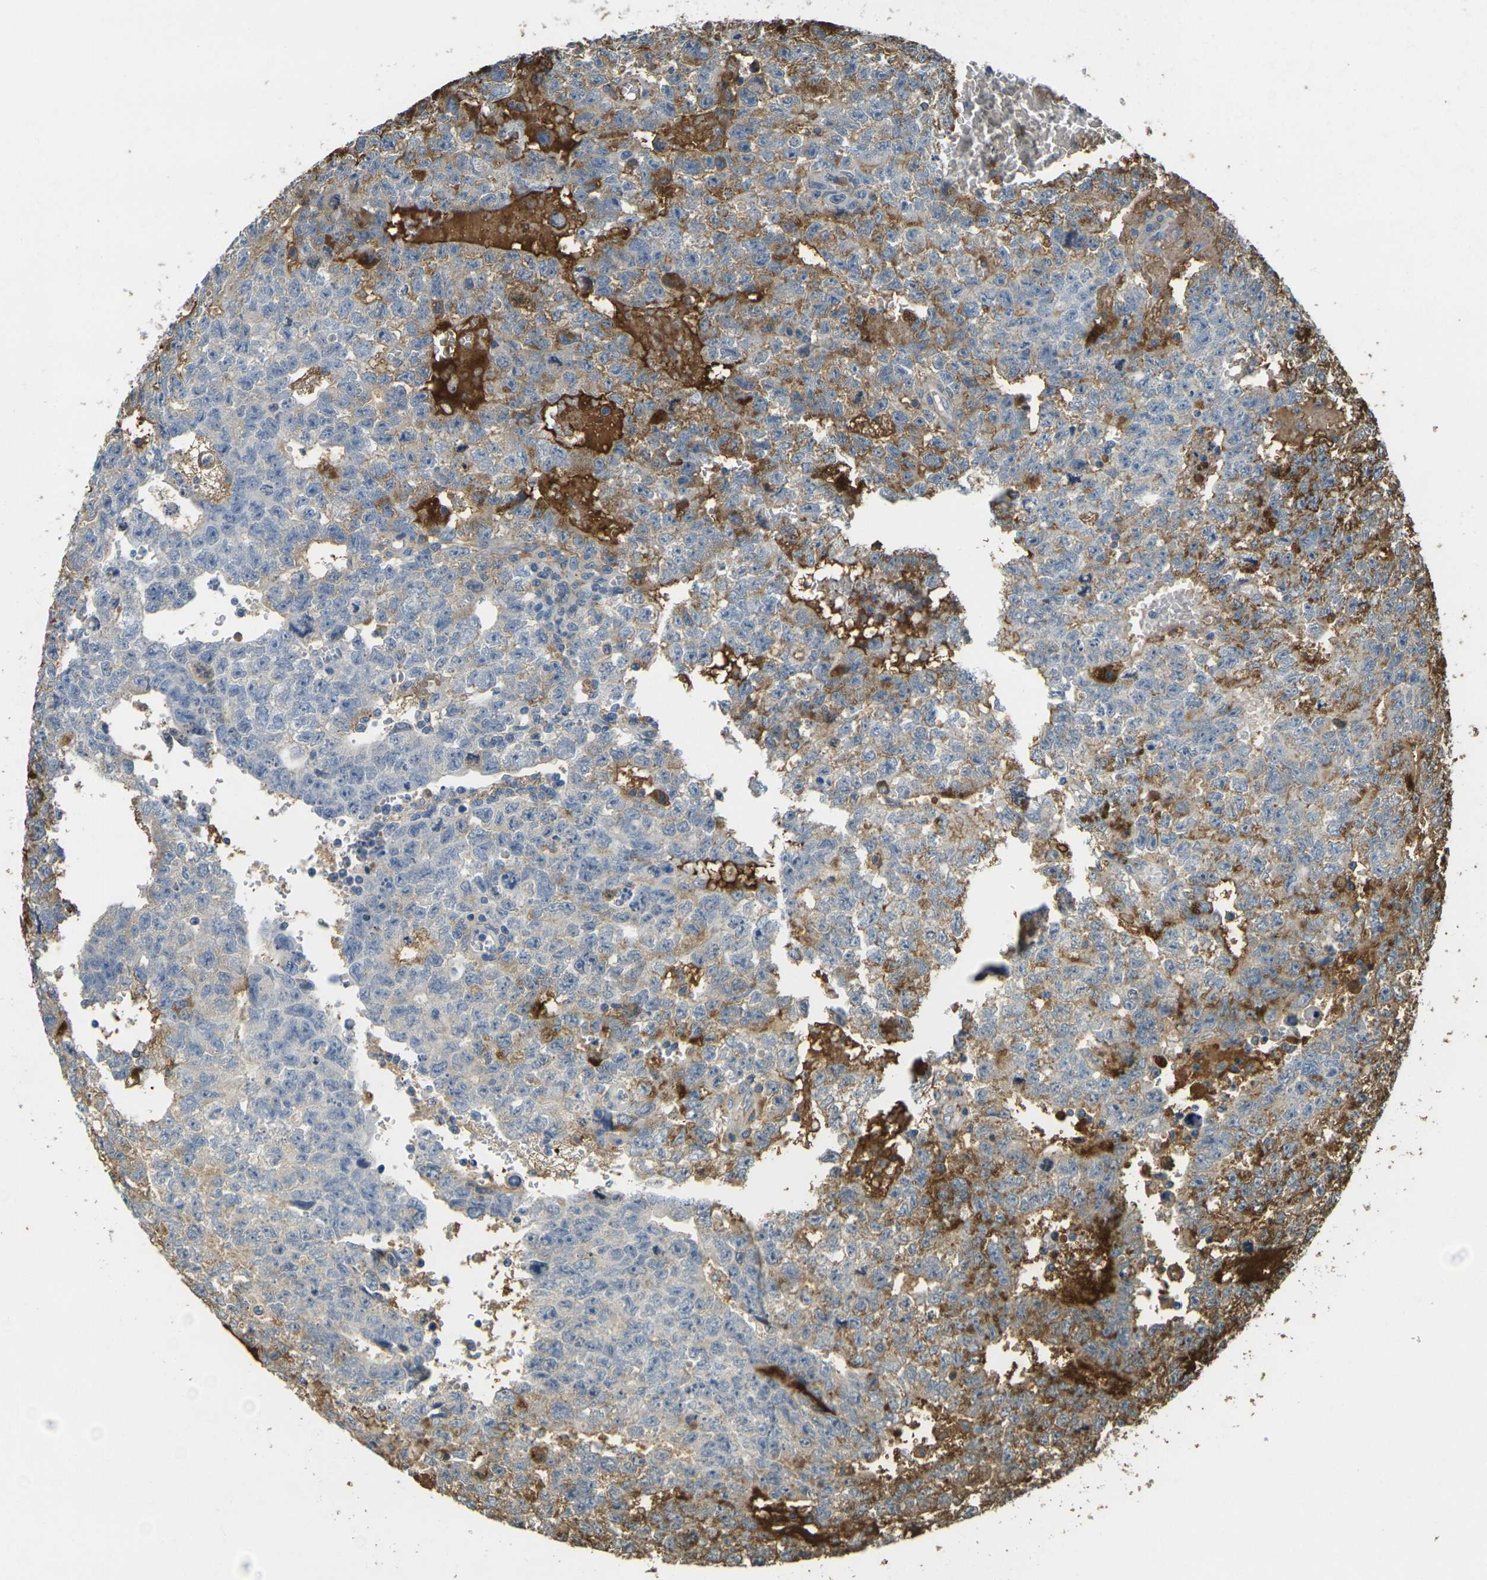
{"staining": {"intensity": "moderate", "quantity": "25%-75%", "location": "cytoplasmic/membranous"}, "tissue": "testis cancer", "cell_type": "Tumor cells", "image_type": "cancer", "snomed": [{"axis": "morphology", "description": "Seminoma, NOS"}, {"axis": "morphology", "description": "Carcinoma, Embryonal, NOS"}, {"axis": "topography", "description": "Testis"}], "caption": "Seminoma (testis) stained for a protein (brown) displays moderate cytoplasmic/membranous positive staining in approximately 25%-75% of tumor cells.", "gene": "PLCD1", "patient": {"sex": "male", "age": 38}}